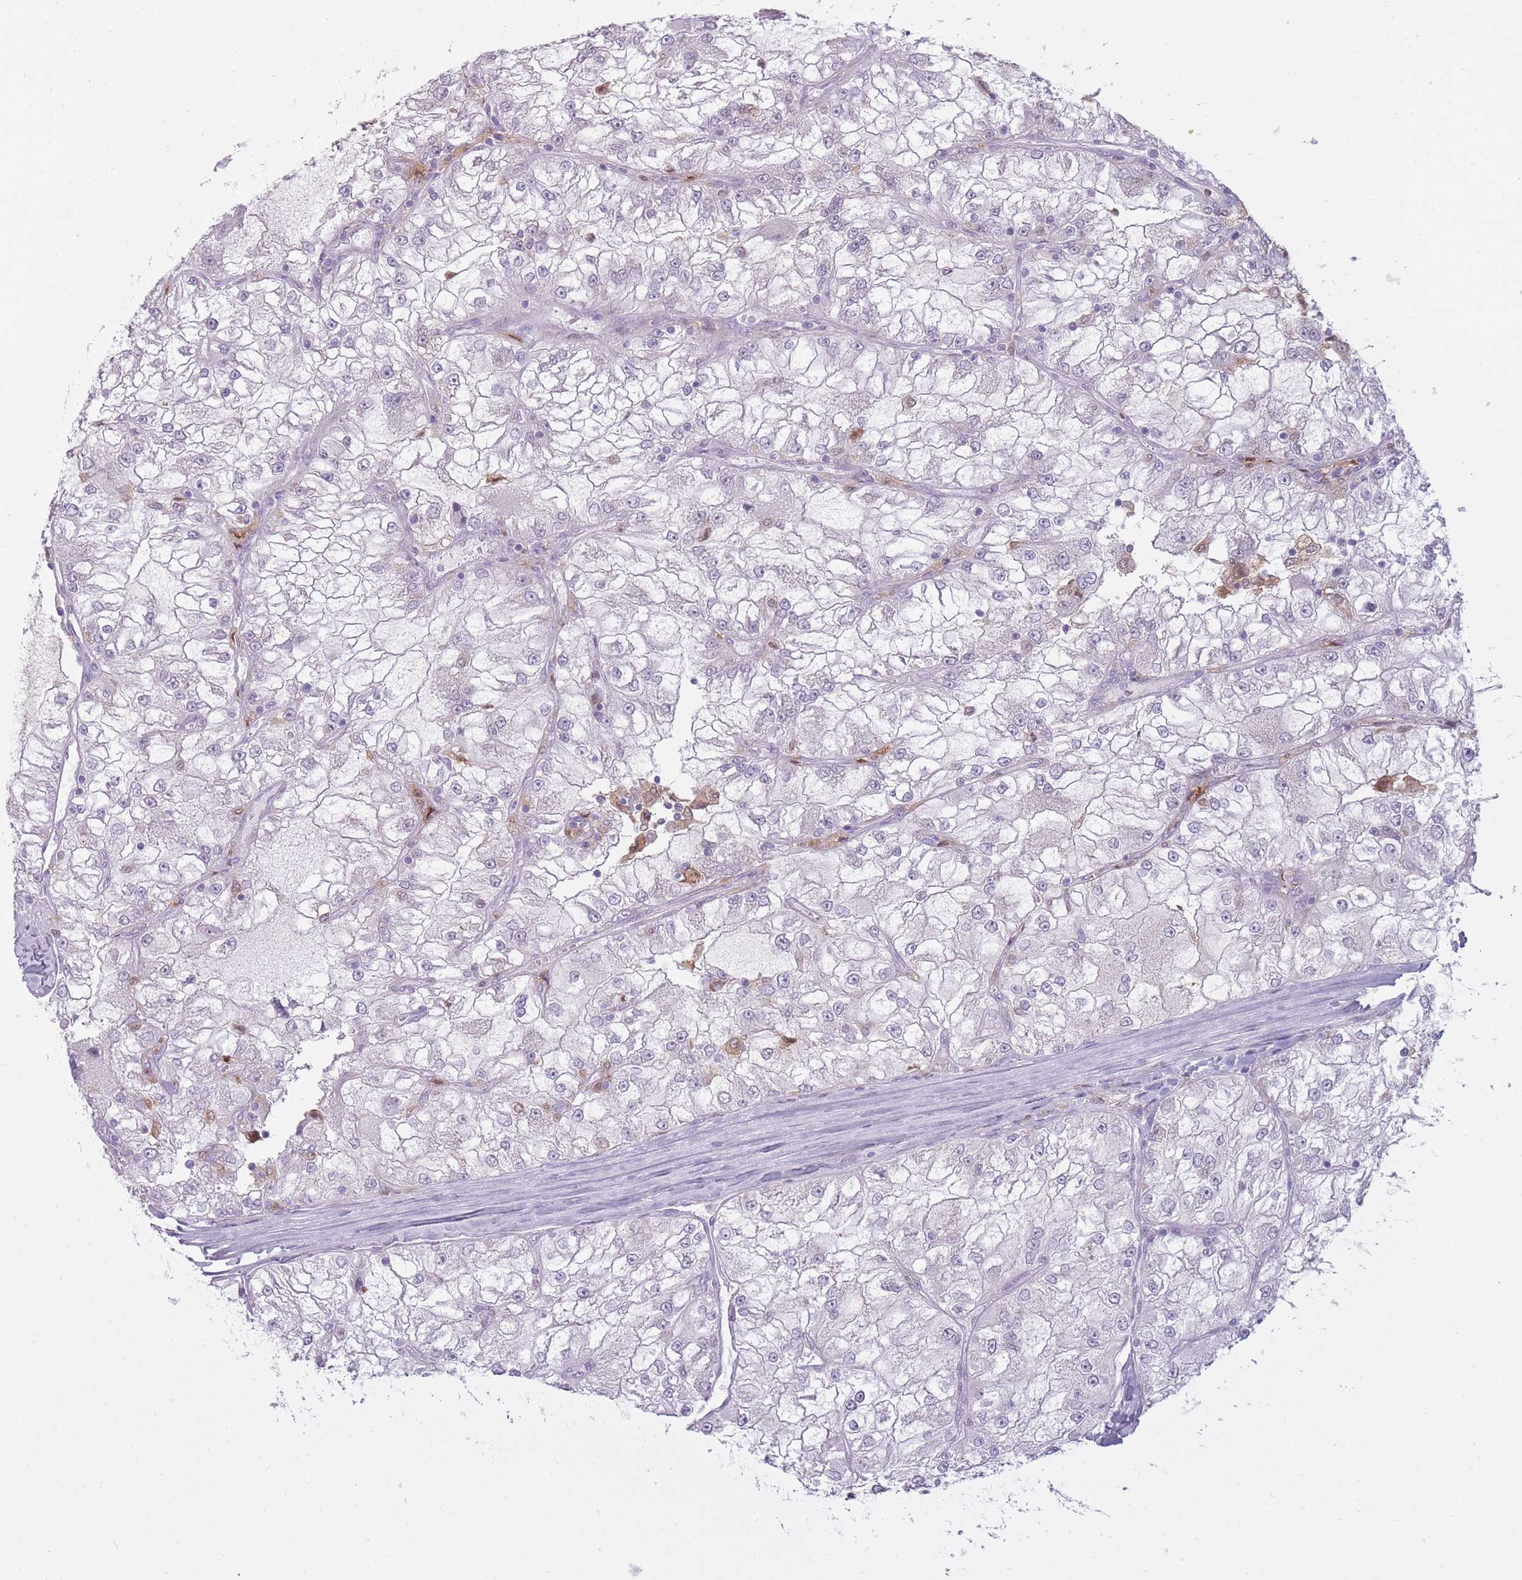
{"staining": {"intensity": "negative", "quantity": "none", "location": "none"}, "tissue": "renal cancer", "cell_type": "Tumor cells", "image_type": "cancer", "snomed": [{"axis": "morphology", "description": "Adenocarcinoma, NOS"}, {"axis": "topography", "description": "Kidney"}], "caption": "Human renal cancer stained for a protein using immunohistochemistry (IHC) shows no staining in tumor cells.", "gene": "LGALS9", "patient": {"sex": "female", "age": 72}}